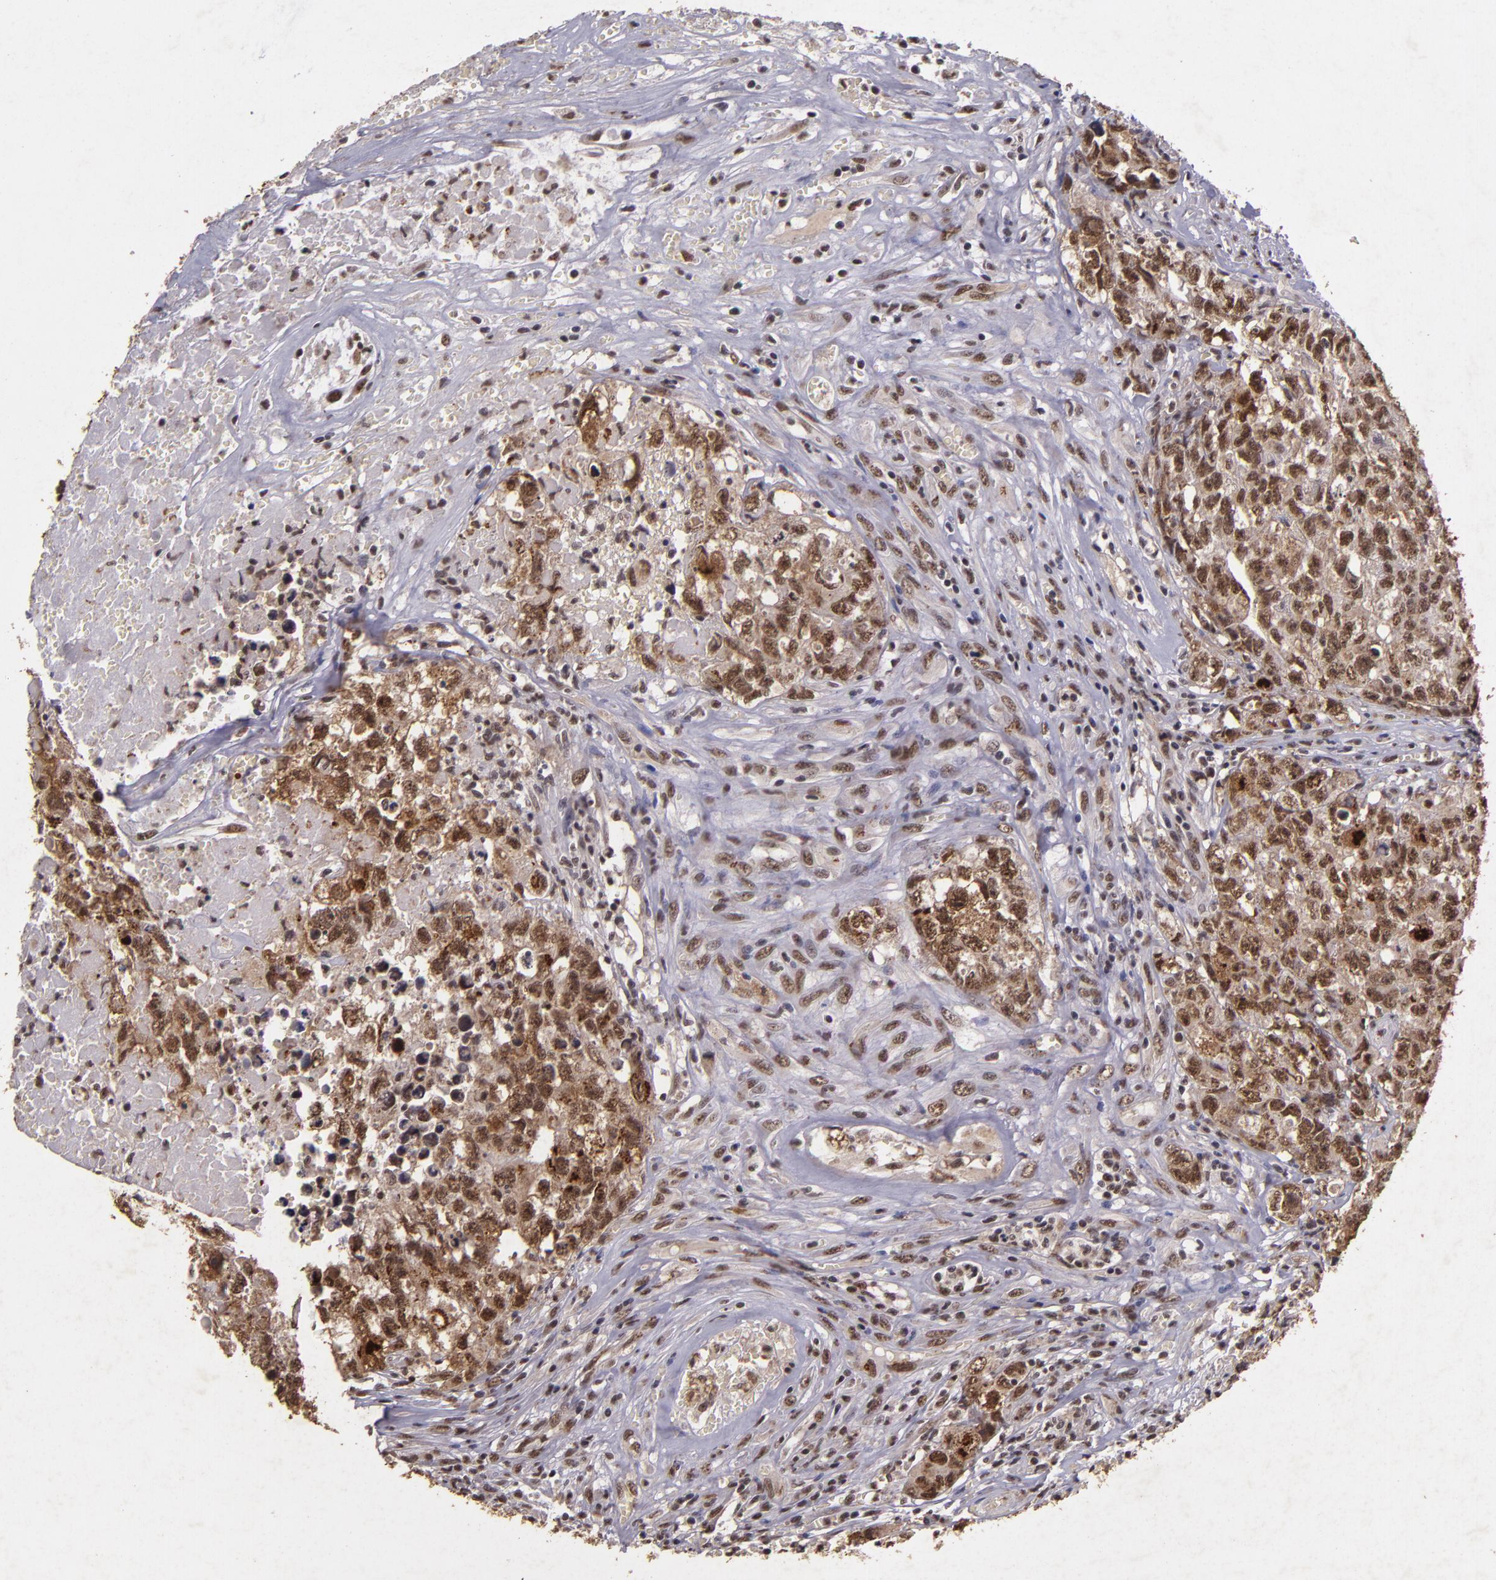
{"staining": {"intensity": "moderate", "quantity": ">75%", "location": "nuclear"}, "tissue": "testis cancer", "cell_type": "Tumor cells", "image_type": "cancer", "snomed": [{"axis": "morphology", "description": "Carcinoma, Embryonal, NOS"}, {"axis": "topography", "description": "Testis"}], "caption": "Immunohistochemistry histopathology image of neoplastic tissue: human testis embryonal carcinoma stained using immunohistochemistry displays medium levels of moderate protein expression localized specifically in the nuclear of tumor cells, appearing as a nuclear brown color.", "gene": "CBX3", "patient": {"sex": "male", "age": 31}}